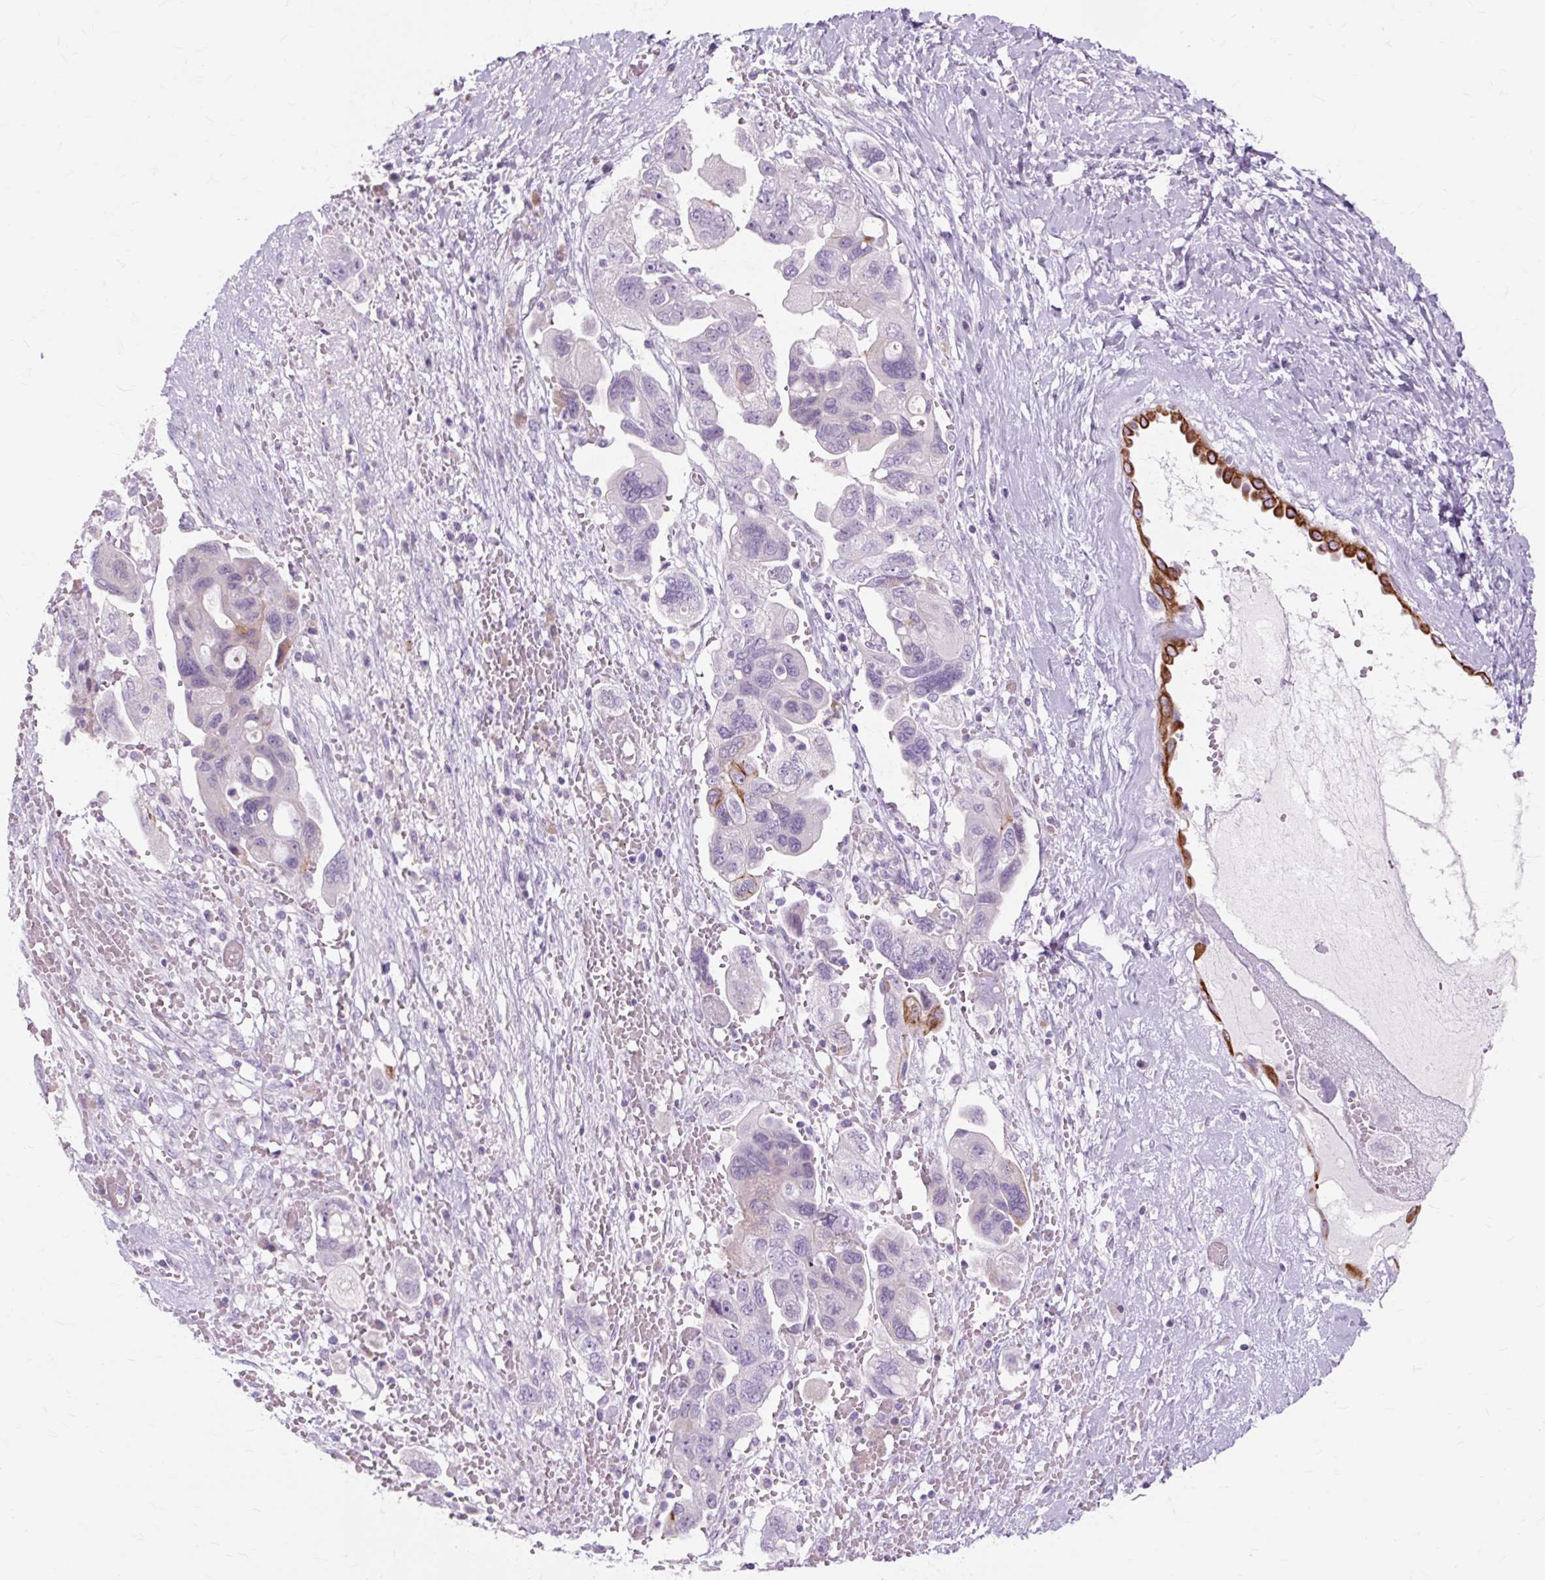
{"staining": {"intensity": "moderate", "quantity": "<25%", "location": "cytoplasmic/membranous"}, "tissue": "ovarian cancer", "cell_type": "Tumor cells", "image_type": "cancer", "snomed": [{"axis": "morphology", "description": "Carcinoma, NOS"}, {"axis": "morphology", "description": "Cystadenocarcinoma, serous, NOS"}, {"axis": "topography", "description": "Ovary"}], "caption": "Immunohistochemical staining of ovarian cancer (serous cystadenocarcinoma) reveals low levels of moderate cytoplasmic/membranous protein expression in approximately <25% of tumor cells.", "gene": "IRX2", "patient": {"sex": "female", "age": 69}}